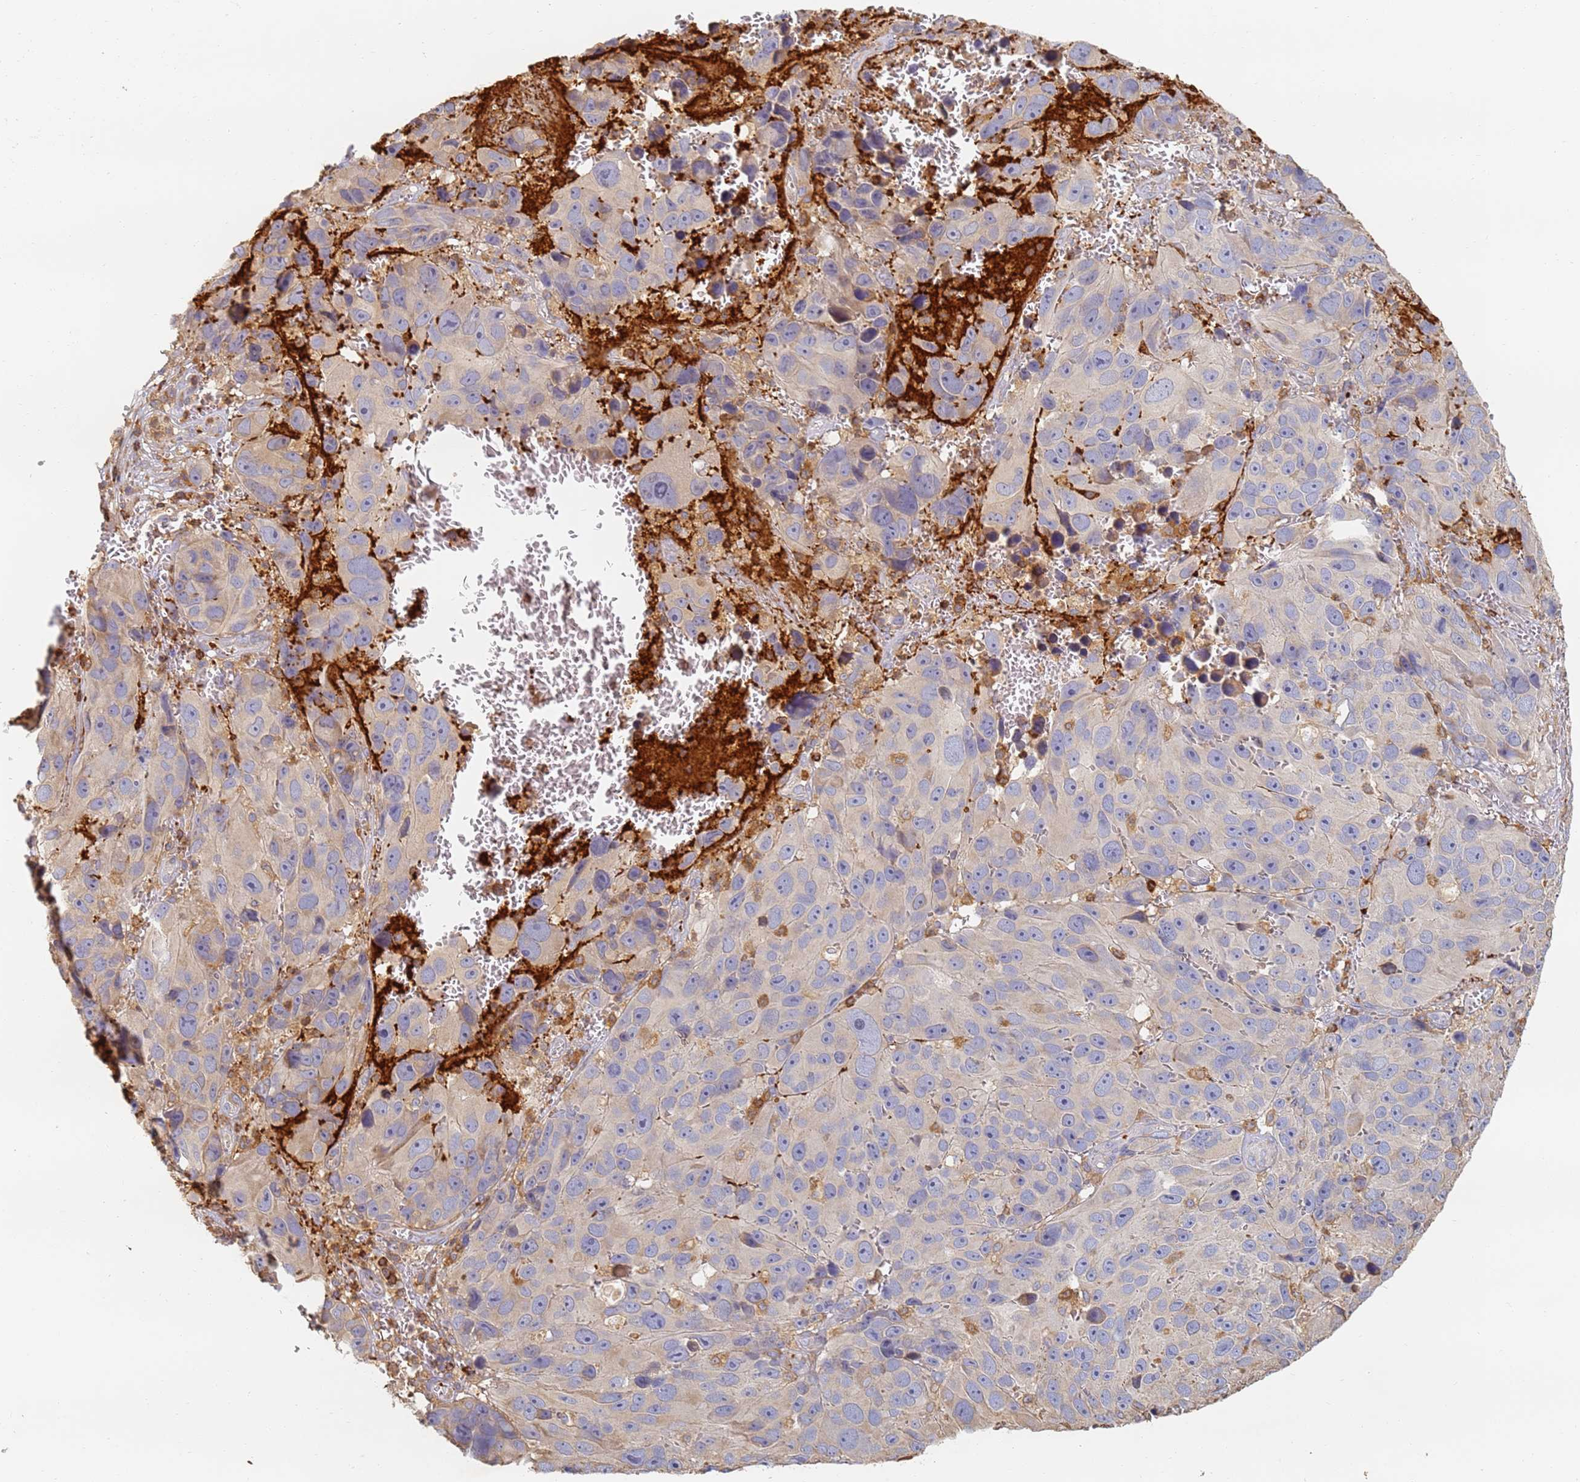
{"staining": {"intensity": "negative", "quantity": "none", "location": "none"}, "tissue": "melanoma", "cell_type": "Tumor cells", "image_type": "cancer", "snomed": [{"axis": "morphology", "description": "Malignant melanoma, NOS"}, {"axis": "topography", "description": "Skin"}], "caption": "This photomicrograph is of malignant melanoma stained with immunohistochemistry to label a protein in brown with the nuclei are counter-stained blue. There is no staining in tumor cells.", "gene": "BIN2", "patient": {"sex": "male", "age": 84}}